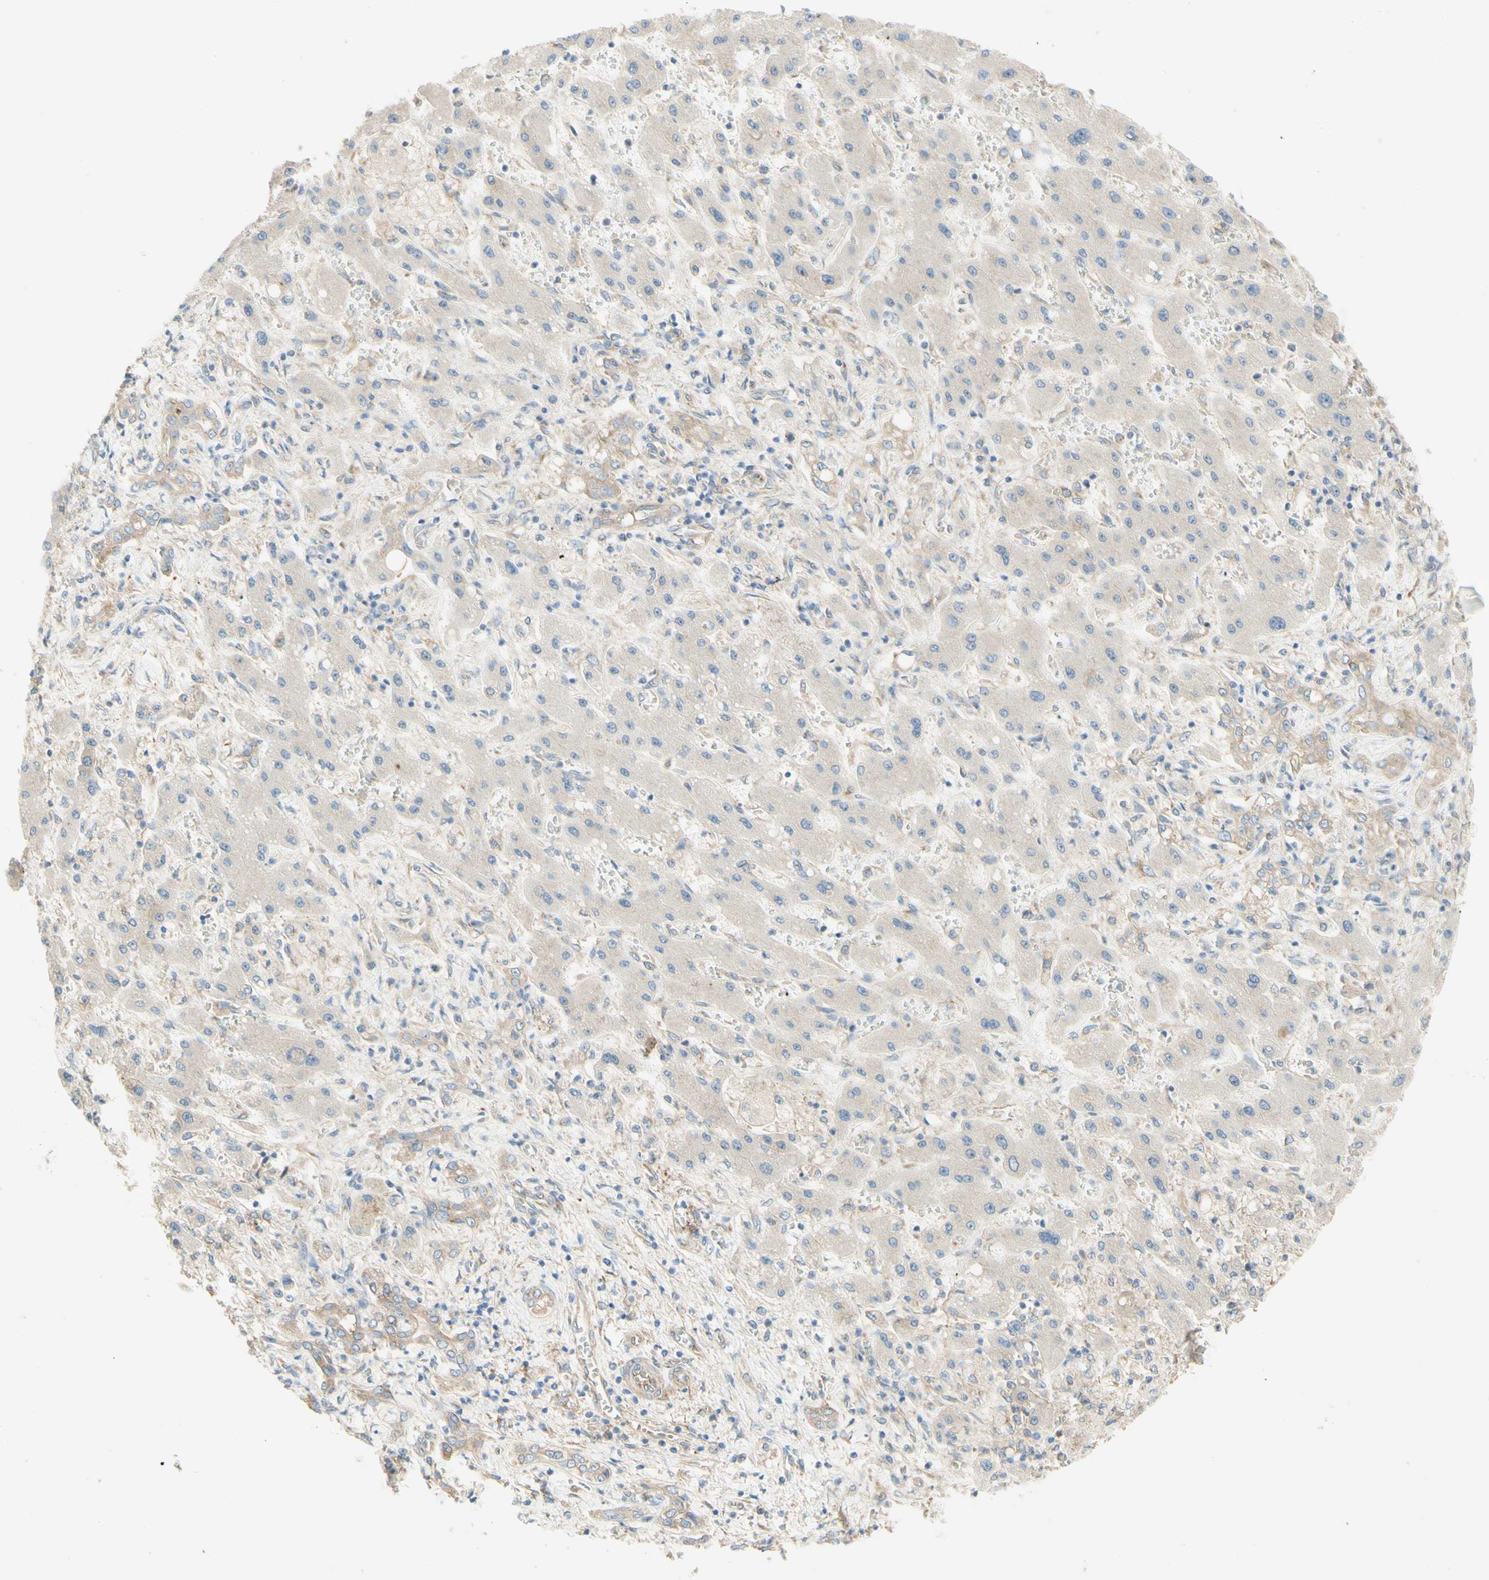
{"staining": {"intensity": "weak", "quantity": ">75%", "location": "cytoplasmic/membranous"}, "tissue": "liver cancer", "cell_type": "Tumor cells", "image_type": "cancer", "snomed": [{"axis": "morphology", "description": "Cholangiocarcinoma"}, {"axis": "topography", "description": "Liver"}], "caption": "Immunohistochemical staining of liver cancer demonstrates low levels of weak cytoplasmic/membranous expression in approximately >75% of tumor cells. The staining was performed using DAB, with brown indicating positive protein expression. Nuclei are stained blue with hematoxylin.", "gene": "DYNC1H1", "patient": {"sex": "male", "age": 50}}